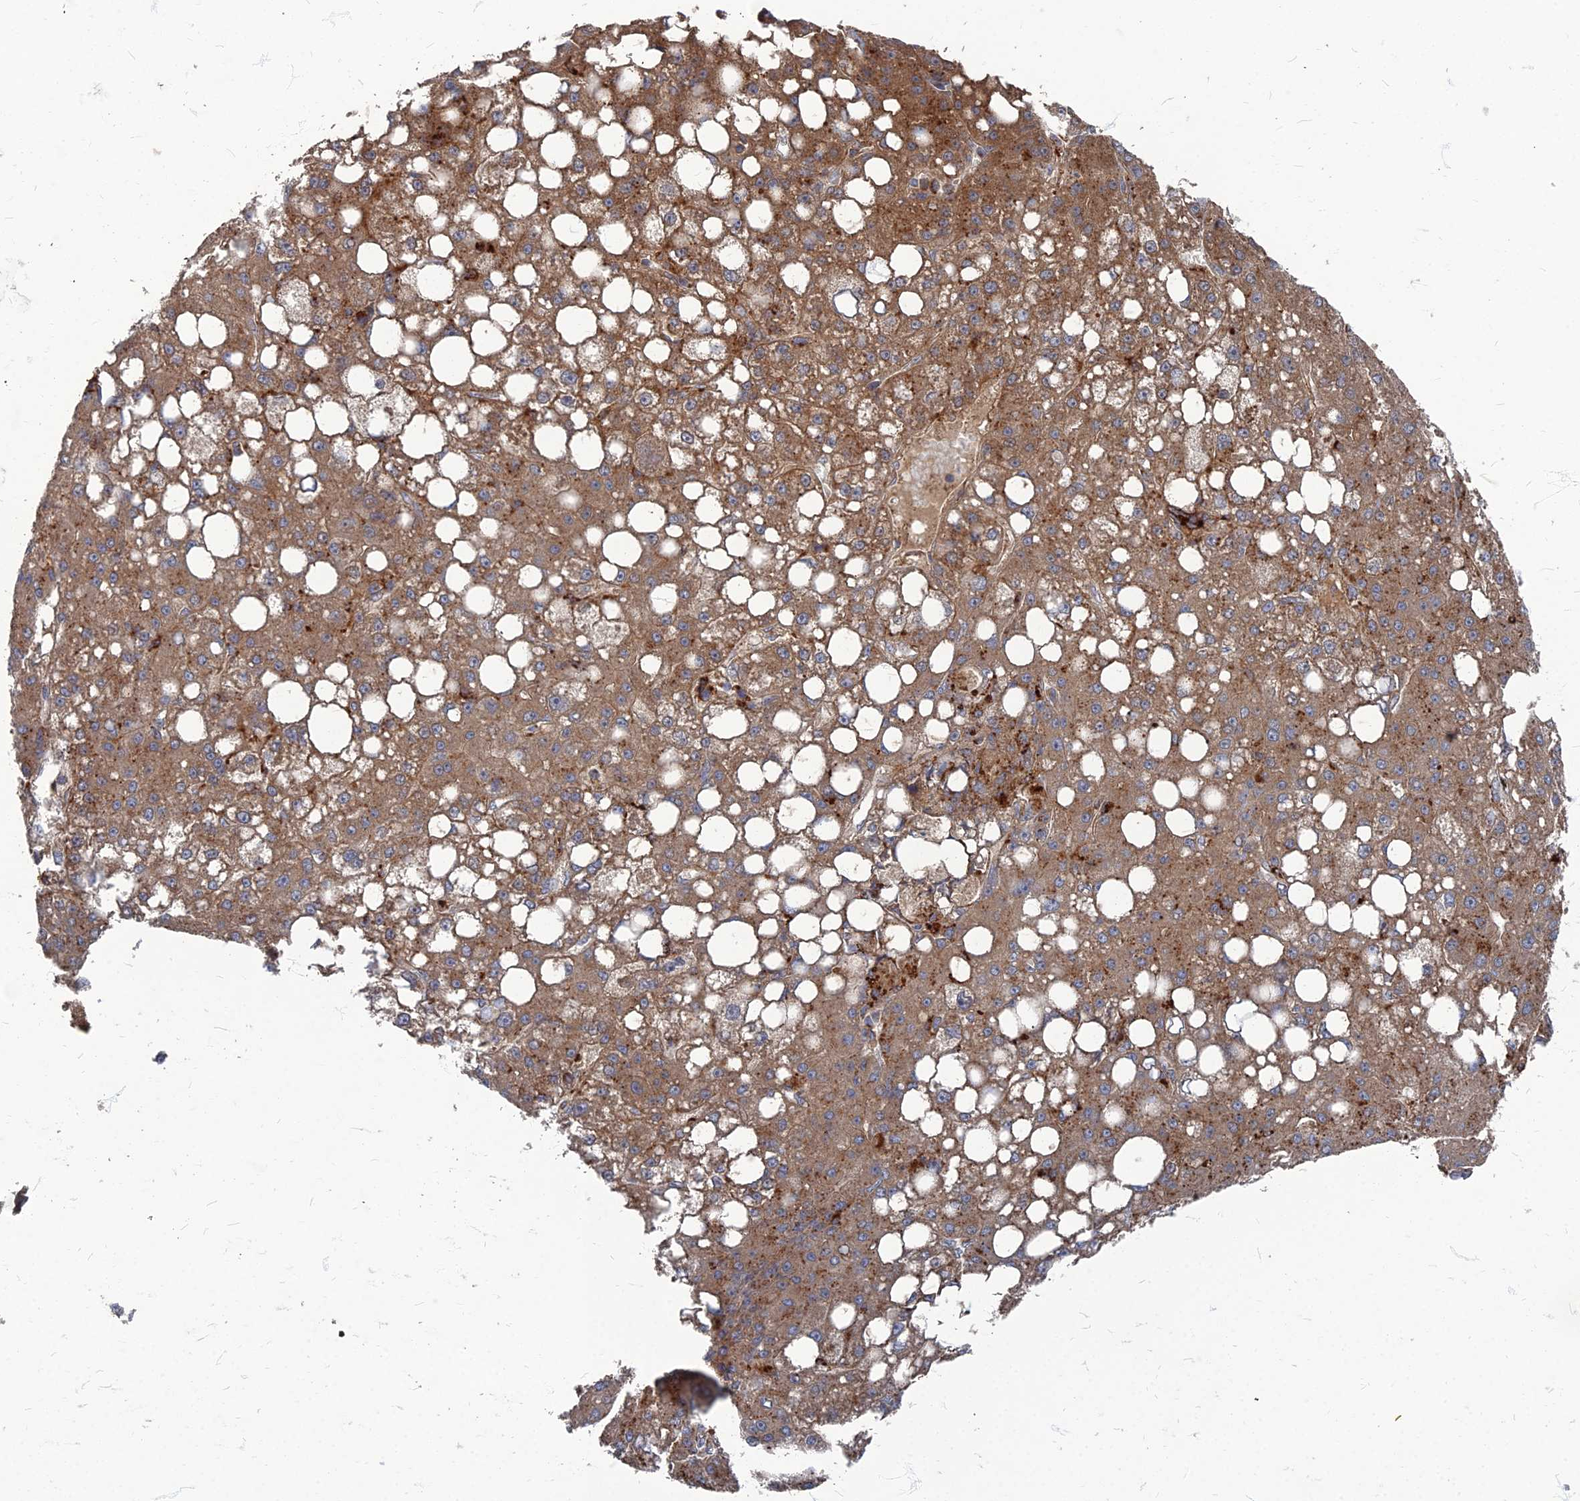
{"staining": {"intensity": "moderate", "quantity": ">75%", "location": "cytoplasmic/membranous"}, "tissue": "liver cancer", "cell_type": "Tumor cells", "image_type": "cancer", "snomed": [{"axis": "morphology", "description": "Carcinoma, Hepatocellular, NOS"}, {"axis": "topography", "description": "Liver"}], "caption": "Immunohistochemistry micrograph of liver cancer (hepatocellular carcinoma) stained for a protein (brown), which displays medium levels of moderate cytoplasmic/membranous positivity in about >75% of tumor cells.", "gene": "PPCDC", "patient": {"sex": "male", "age": 67}}